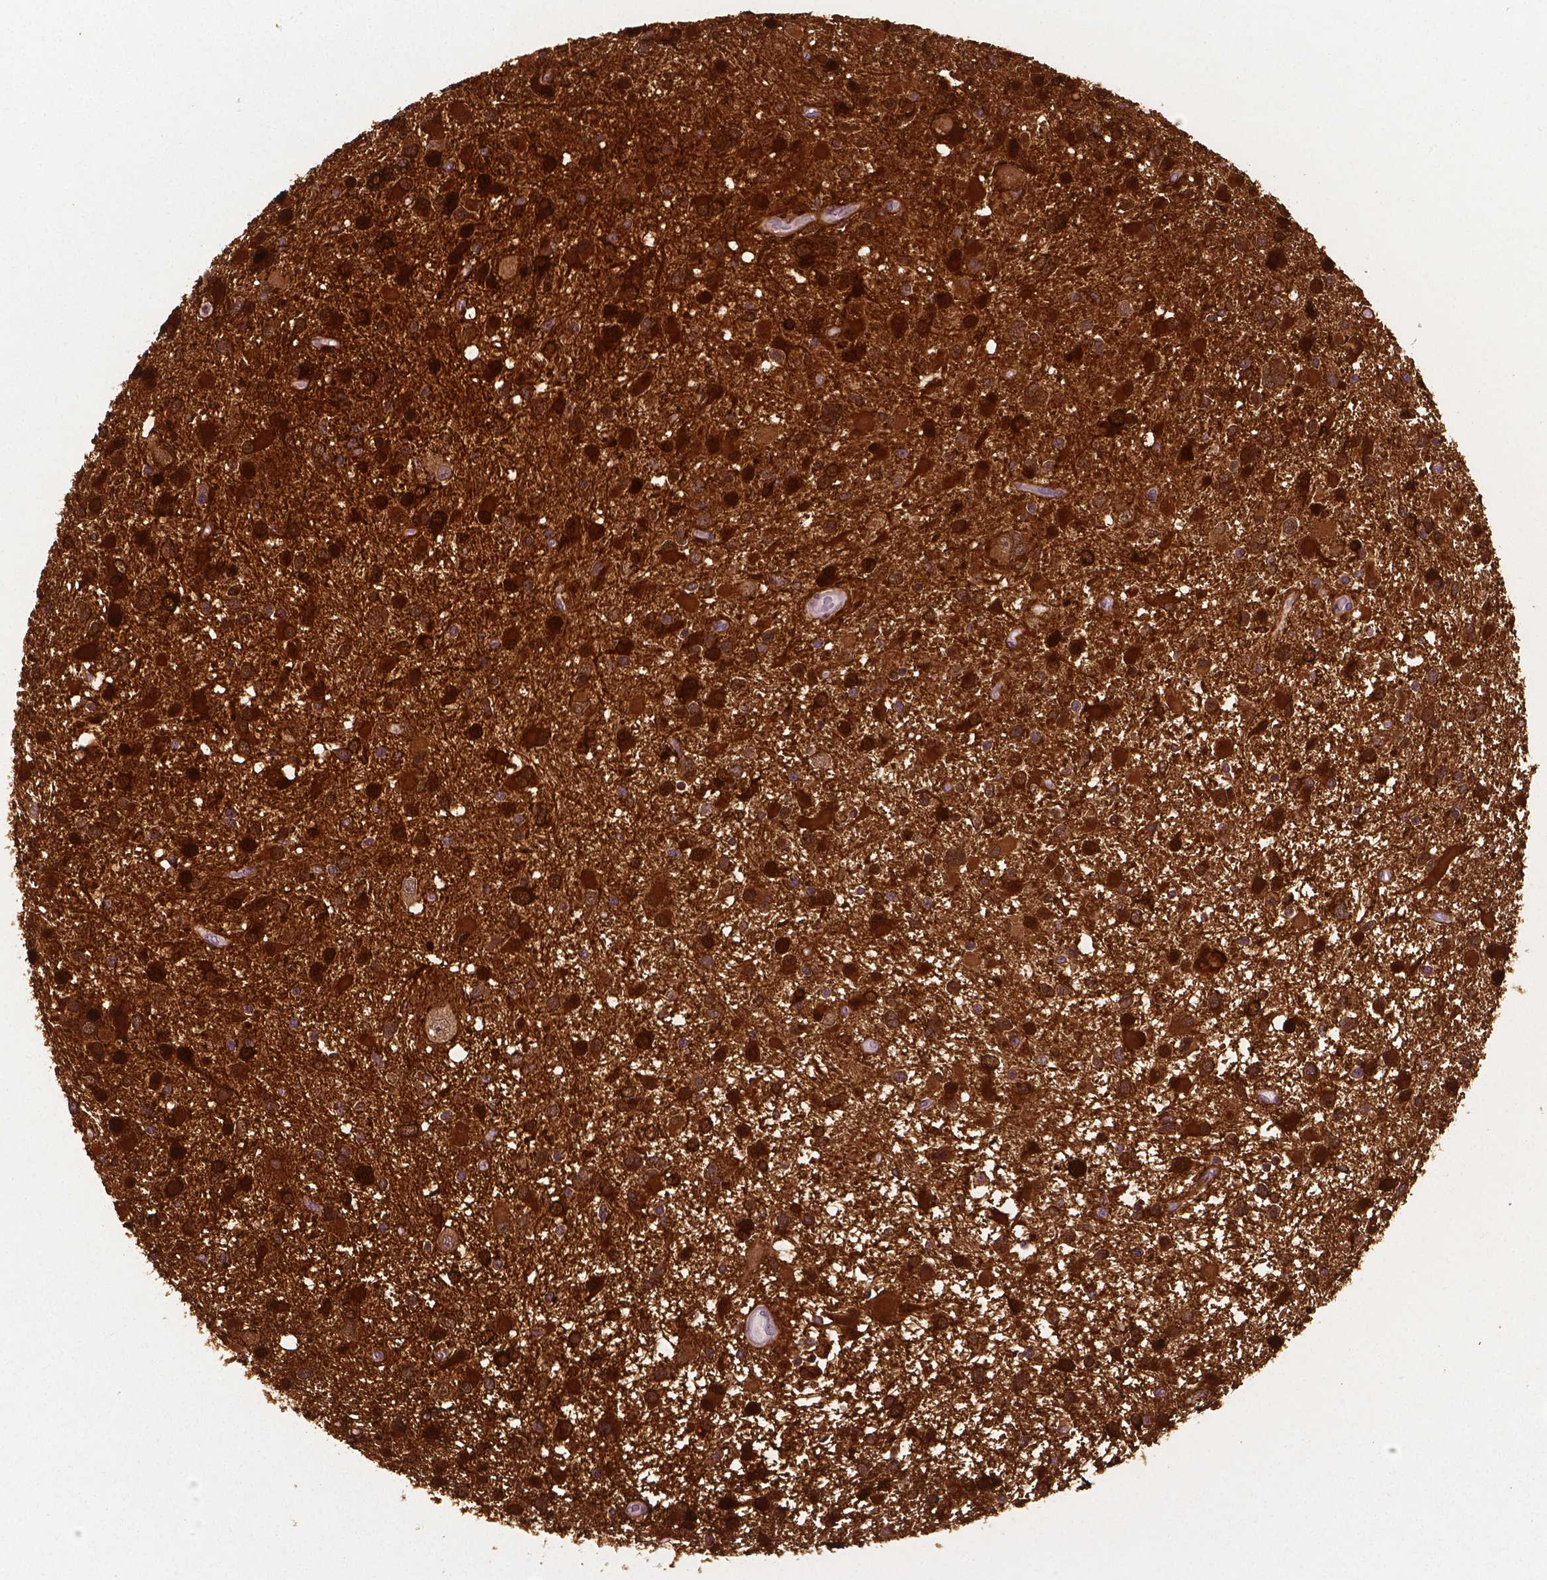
{"staining": {"intensity": "strong", "quantity": ">75%", "location": "cytoplasmic/membranous"}, "tissue": "glioma", "cell_type": "Tumor cells", "image_type": "cancer", "snomed": [{"axis": "morphology", "description": "Glioma, malignant, Low grade"}, {"axis": "topography", "description": "Brain"}], "caption": "Glioma stained for a protein displays strong cytoplasmic/membranous positivity in tumor cells.", "gene": "PHGDH", "patient": {"sex": "female", "age": 32}}